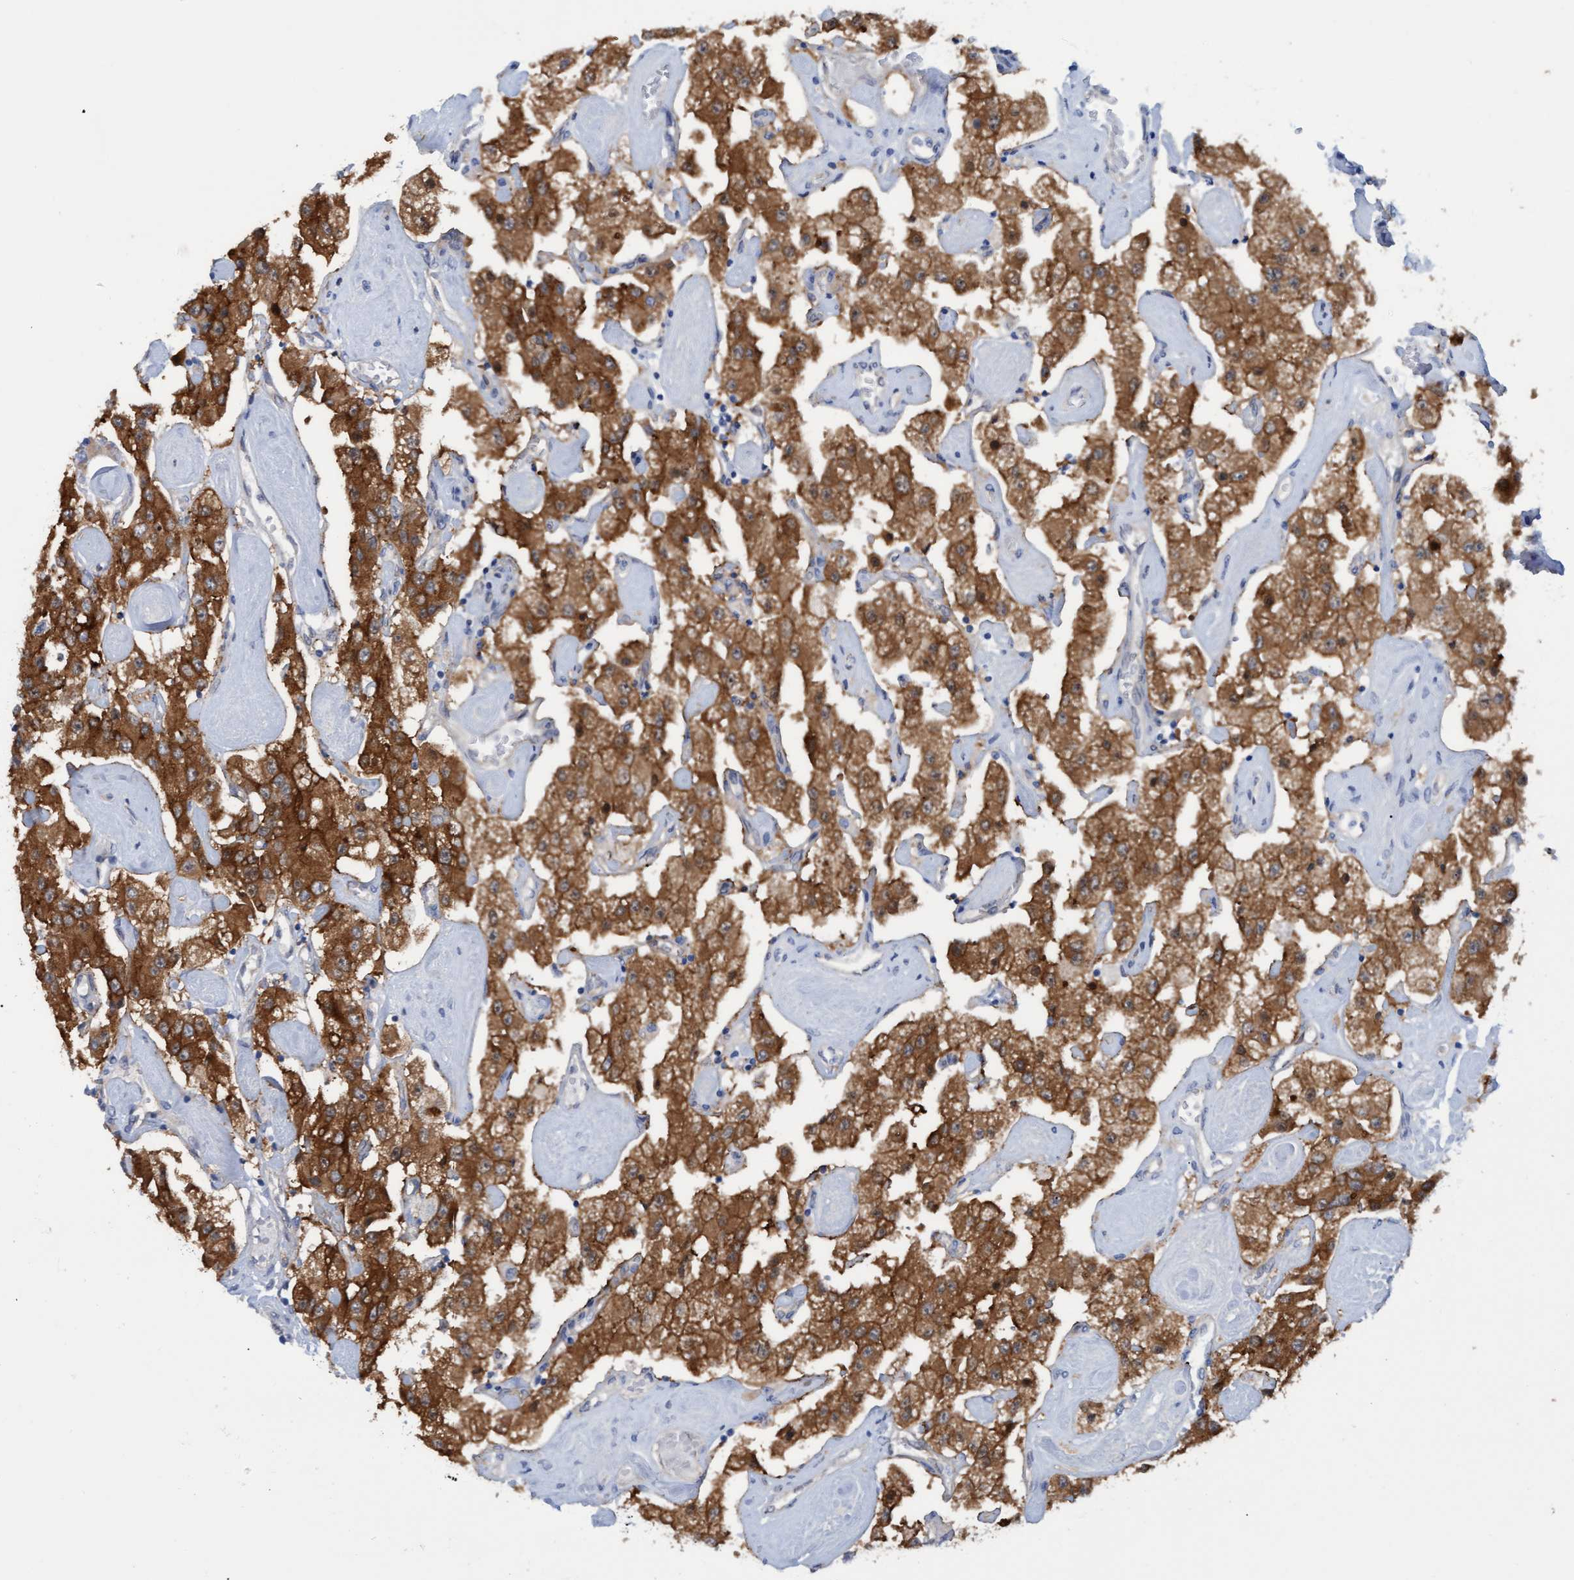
{"staining": {"intensity": "strong", "quantity": ">75%", "location": "cytoplasmic/membranous"}, "tissue": "carcinoid", "cell_type": "Tumor cells", "image_type": "cancer", "snomed": [{"axis": "morphology", "description": "Carcinoid, malignant, NOS"}, {"axis": "topography", "description": "Pancreas"}], "caption": "Tumor cells display high levels of strong cytoplasmic/membranous positivity in approximately >75% of cells in malignant carcinoid. Using DAB (brown) and hematoxylin (blue) stains, captured at high magnification using brightfield microscopy.", "gene": "STXBP1", "patient": {"sex": "male", "age": 41}}